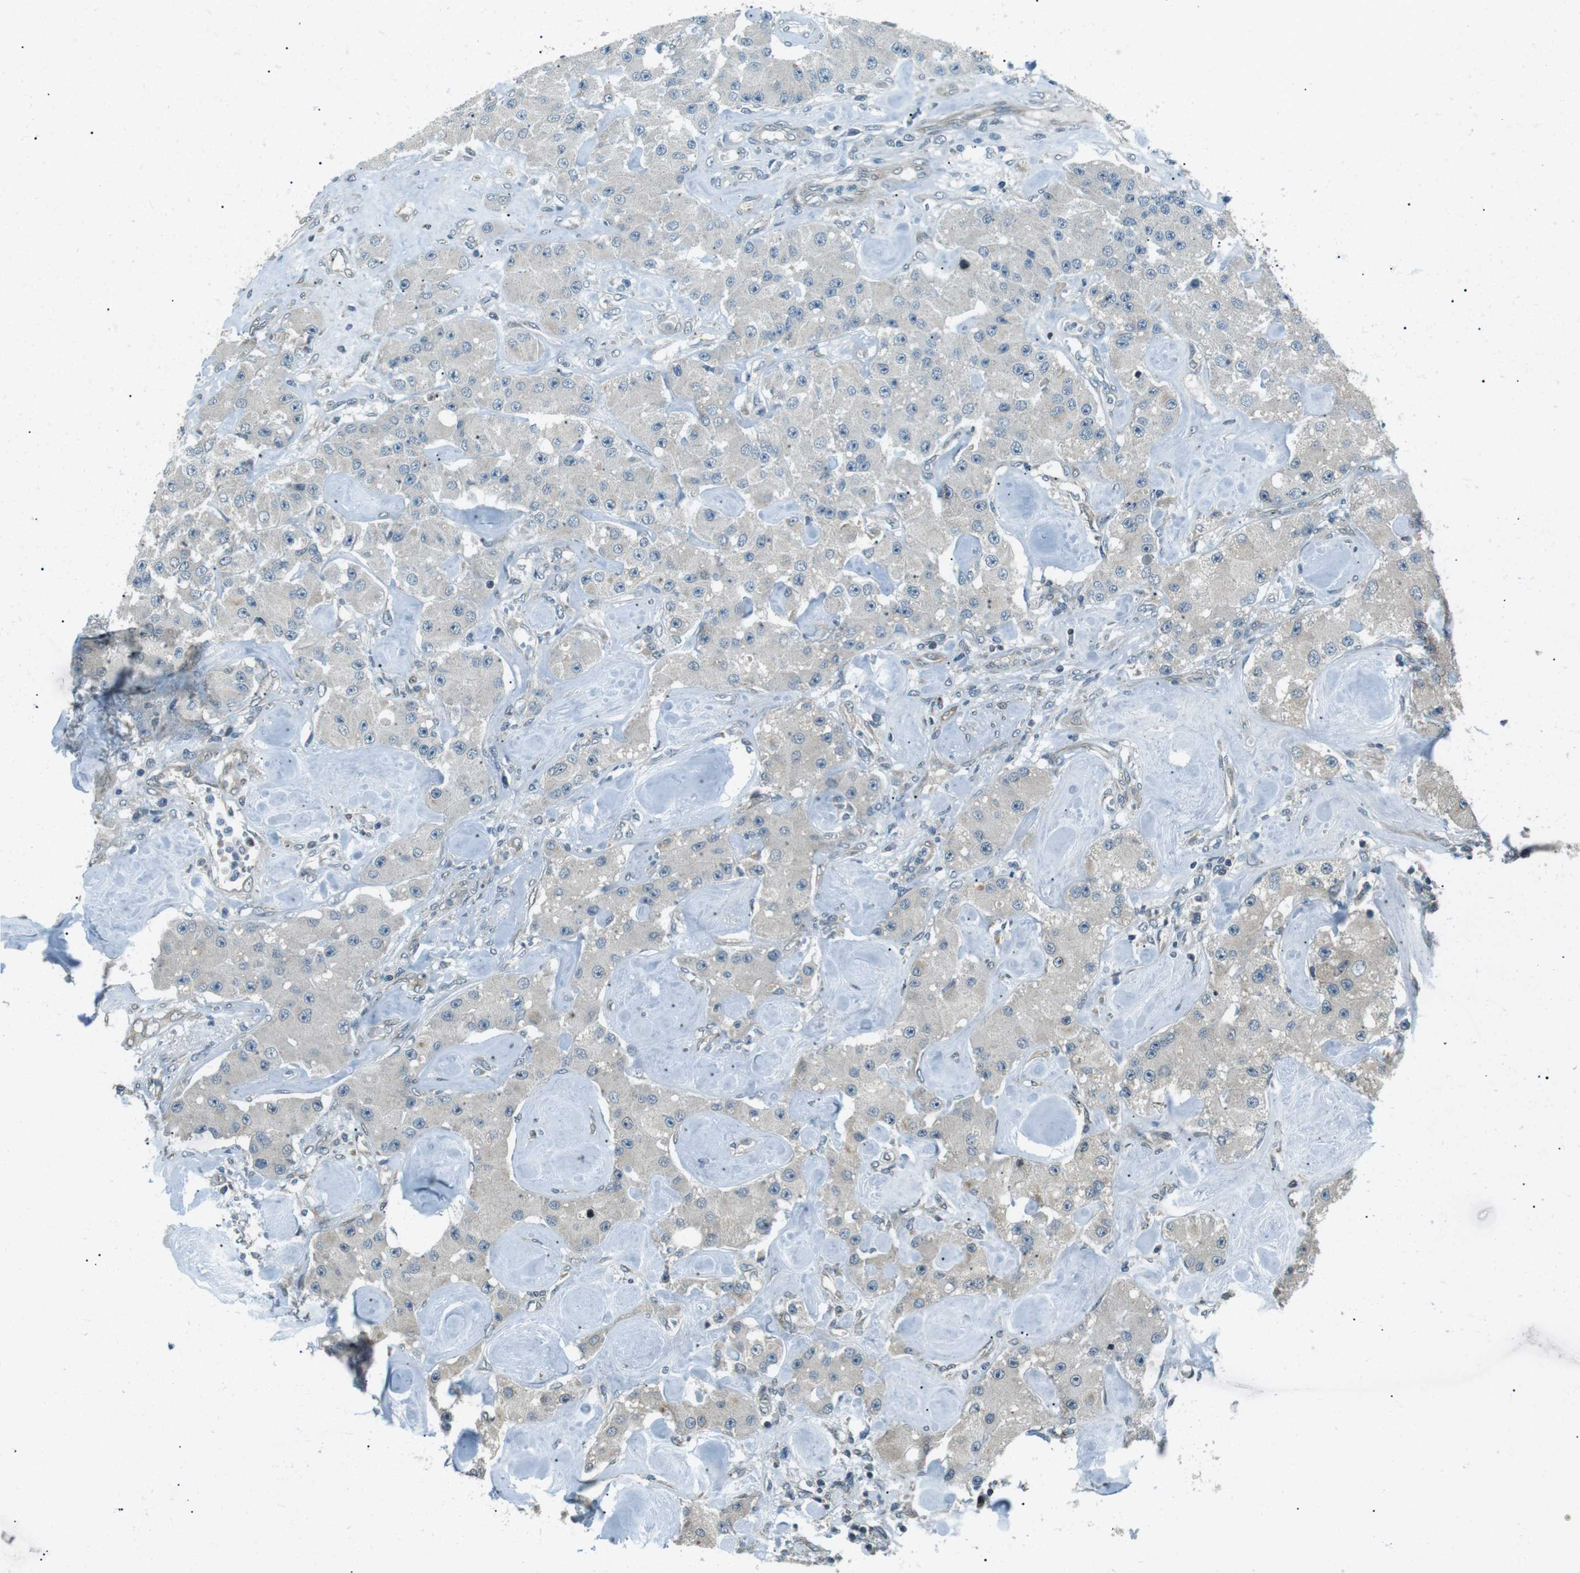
{"staining": {"intensity": "weak", "quantity": "<25%", "location": "cytoplasmic/membranous"}, "tissue": "carcinoid", "cell_type": "Tumor cells", "image_type": "cancer", "snomed": [{"axis": "morphology", "description": "Carcinoid, malignant, NOS"}, {"axis": "topography", "description": "Pancreas"}], "caption": "Protein analysis of malignant carcinoid demonstrates no significant staining in tumor cells.", "gene": "TMEM74", "patient": {"sex": "male", "age": 41}}